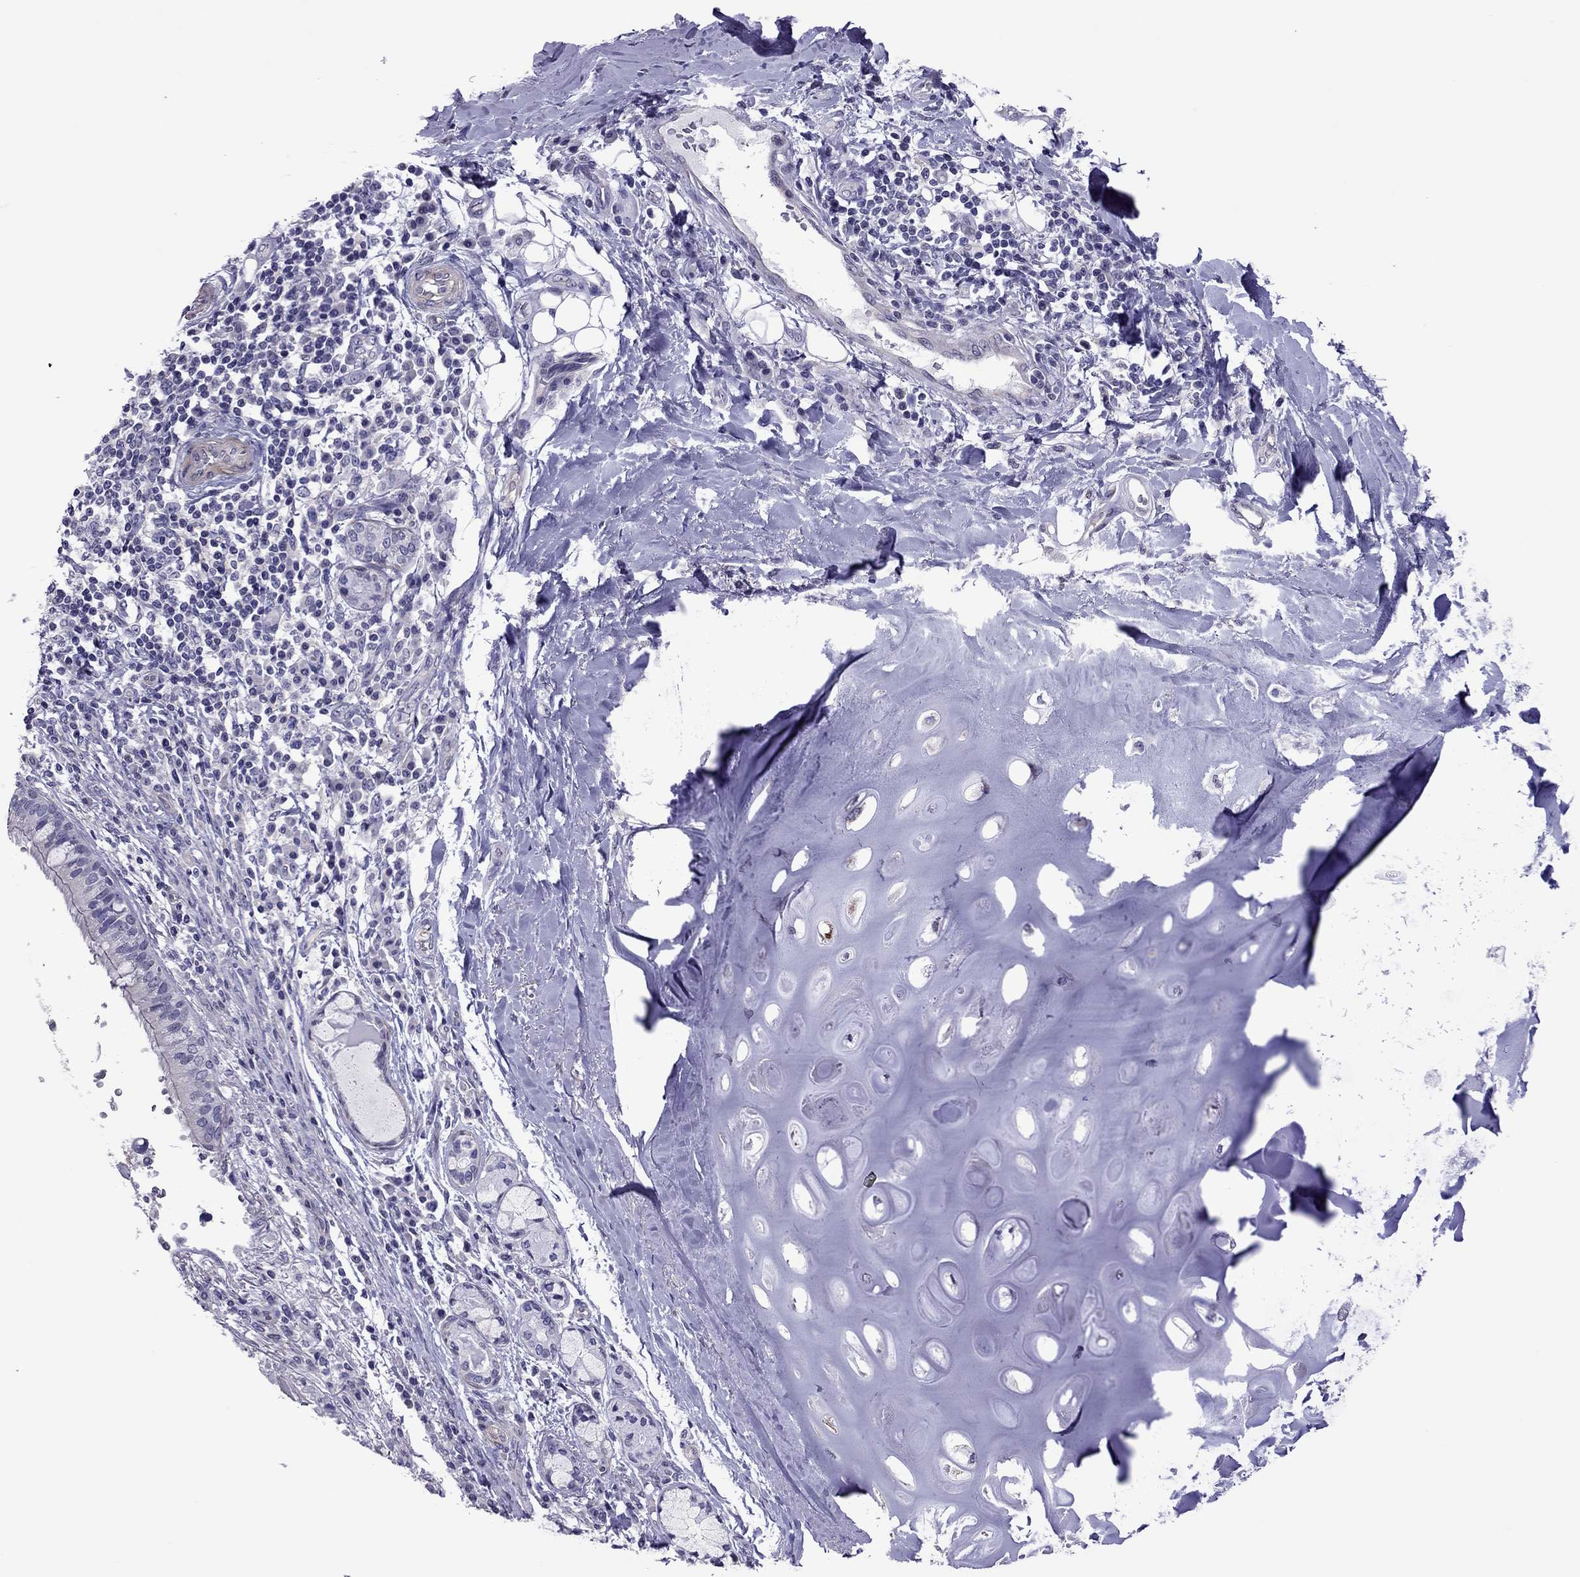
{"staining": {"intensity": "negative", "quantity": "none", "location": "none"}, "tissue": "bronchus", "cell_type": "Respiratory epithelial cells", "image_type": "normal", "snomed": [{"axis": "morphology", "description": "Normal tissue, NOS"}, {"axis": "morphology", "description": "Squamous cell carcinoma, NOS"}, {"axis": "topography", "description": "Bronchus"}, {"axis": "topography", "description": "Lung"}], "caption": "Immunohistochemistry (IHC) histopathology image of benign bronchus: human bronchus stained with DAB (3,3'-diaminobenzidine) exhibits no significant protein positivity in respiratory epithelial cells.", "gene": "SLC16A8", "patient": {"sex": "male", "age": 69}}